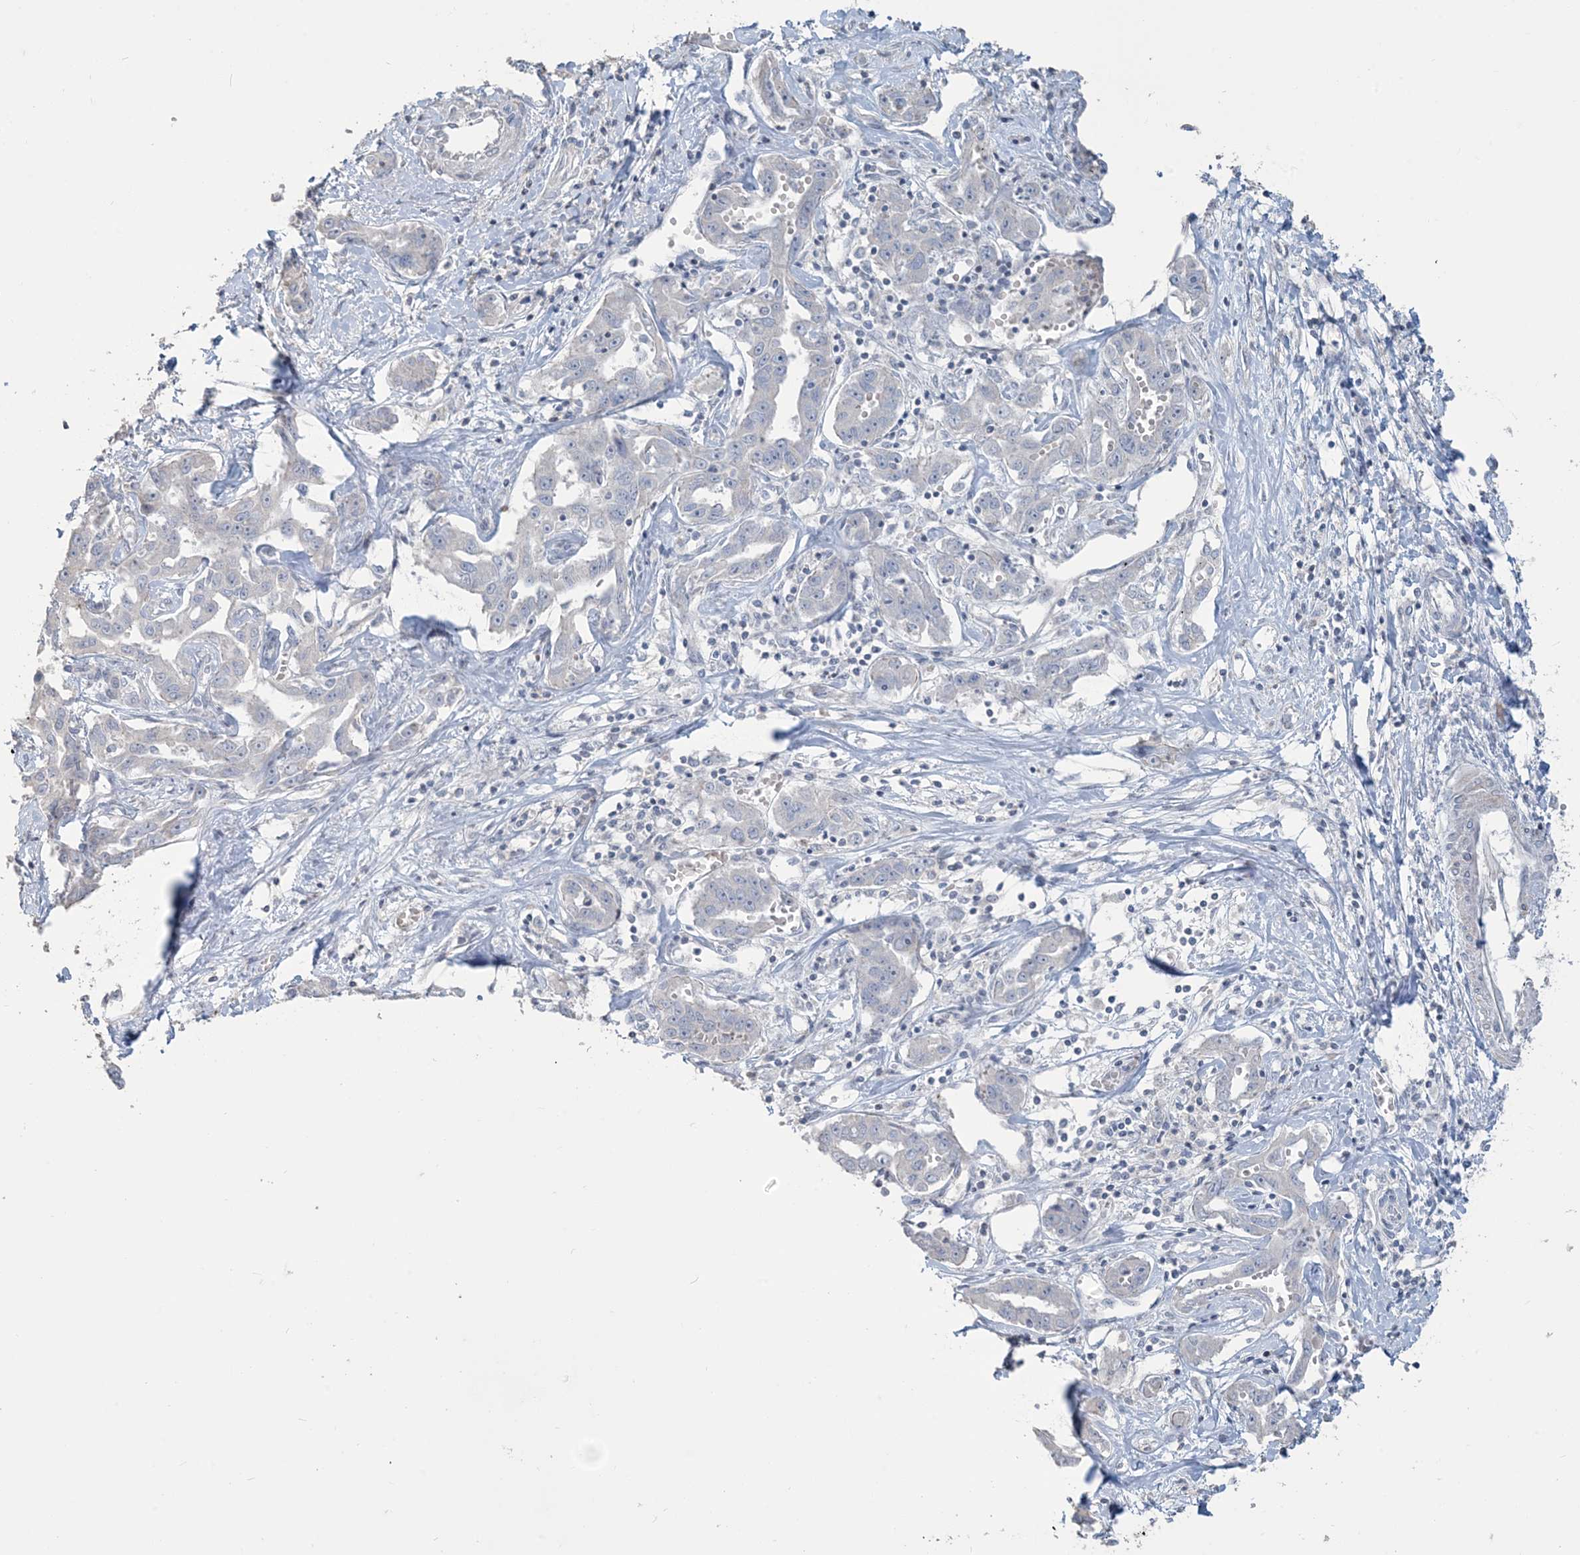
{"staining": {"intensity": "negative", "quantity": "none", "location": "none"}, "tissue": "liver cancer", "cell_type": "Tumor cells", "image_type": "cancer", "snomed": [{"axis": "morphology", "description": "Cholangiocarcinoma"}, {"axis": "topography", "description": "Liver"}], "caption": "Photomicrograph shows no significant protein expression in tumor cells of liver cancer (cholangiocarcinoma). The staining is performed using DAB brown chromogen with nuclei counter-stained in using hematoxylin.", "gene": "NPHS2", "patient": {"sex": "male", "age": 59}}